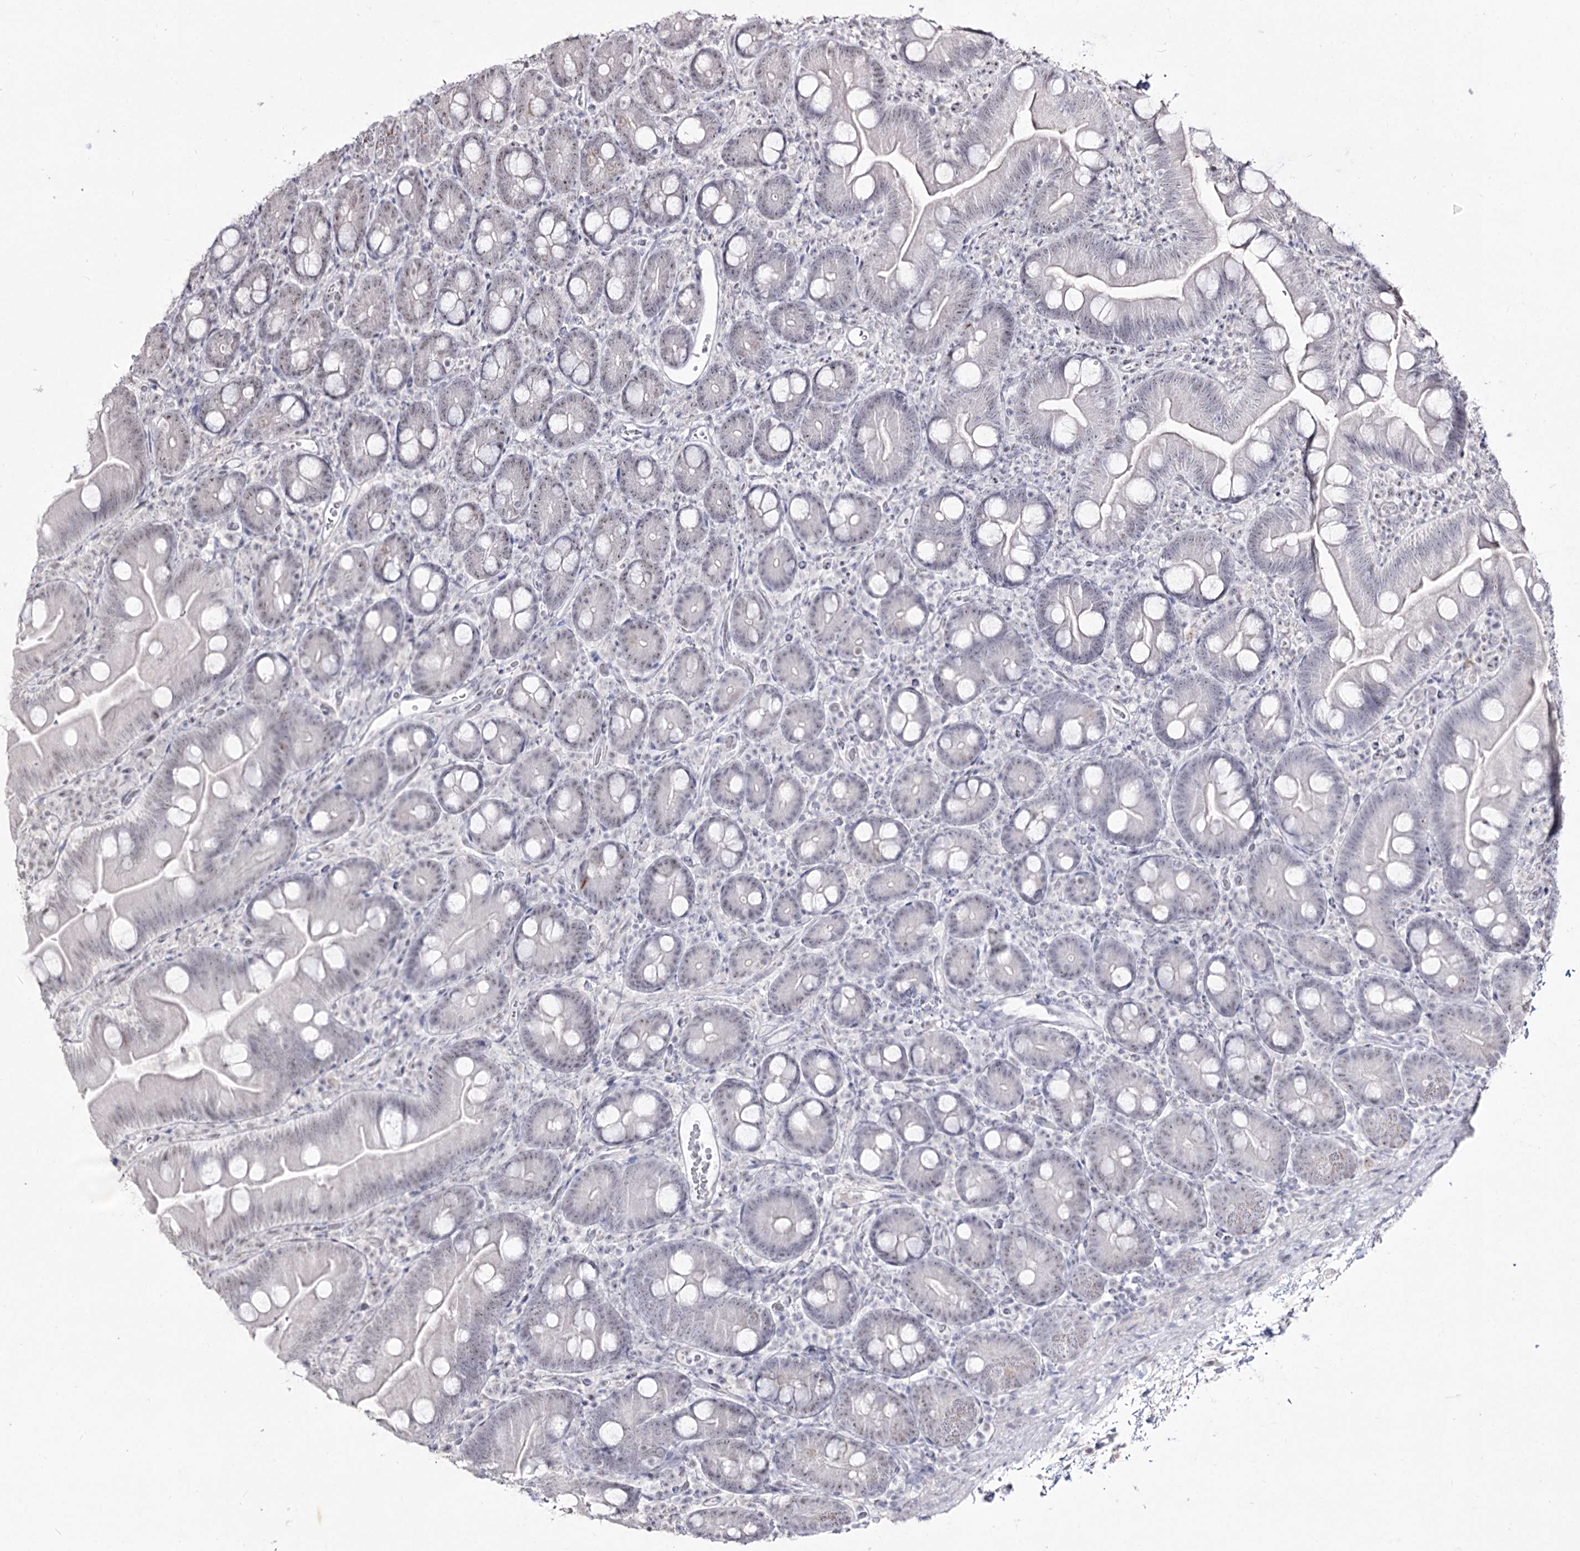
{"staining": {"intensity": "weak", "quantity": "25%-75%", "location": "nuclear"}, "tissue": "small intestine", "cell_type": "Glandular cells", "image_type": "normal", "snomed": [{"axis": "morphology", "description": "Normal tissue, NOS"}, {"axis": "topography", "description": "Small intestine"}], "caption": "Weak nuclear protein staining is seen in about 25%-75% of glandular cells in small intestine.", "gene": "DDX50", "patient": {"sex": "female", "age": 68}}